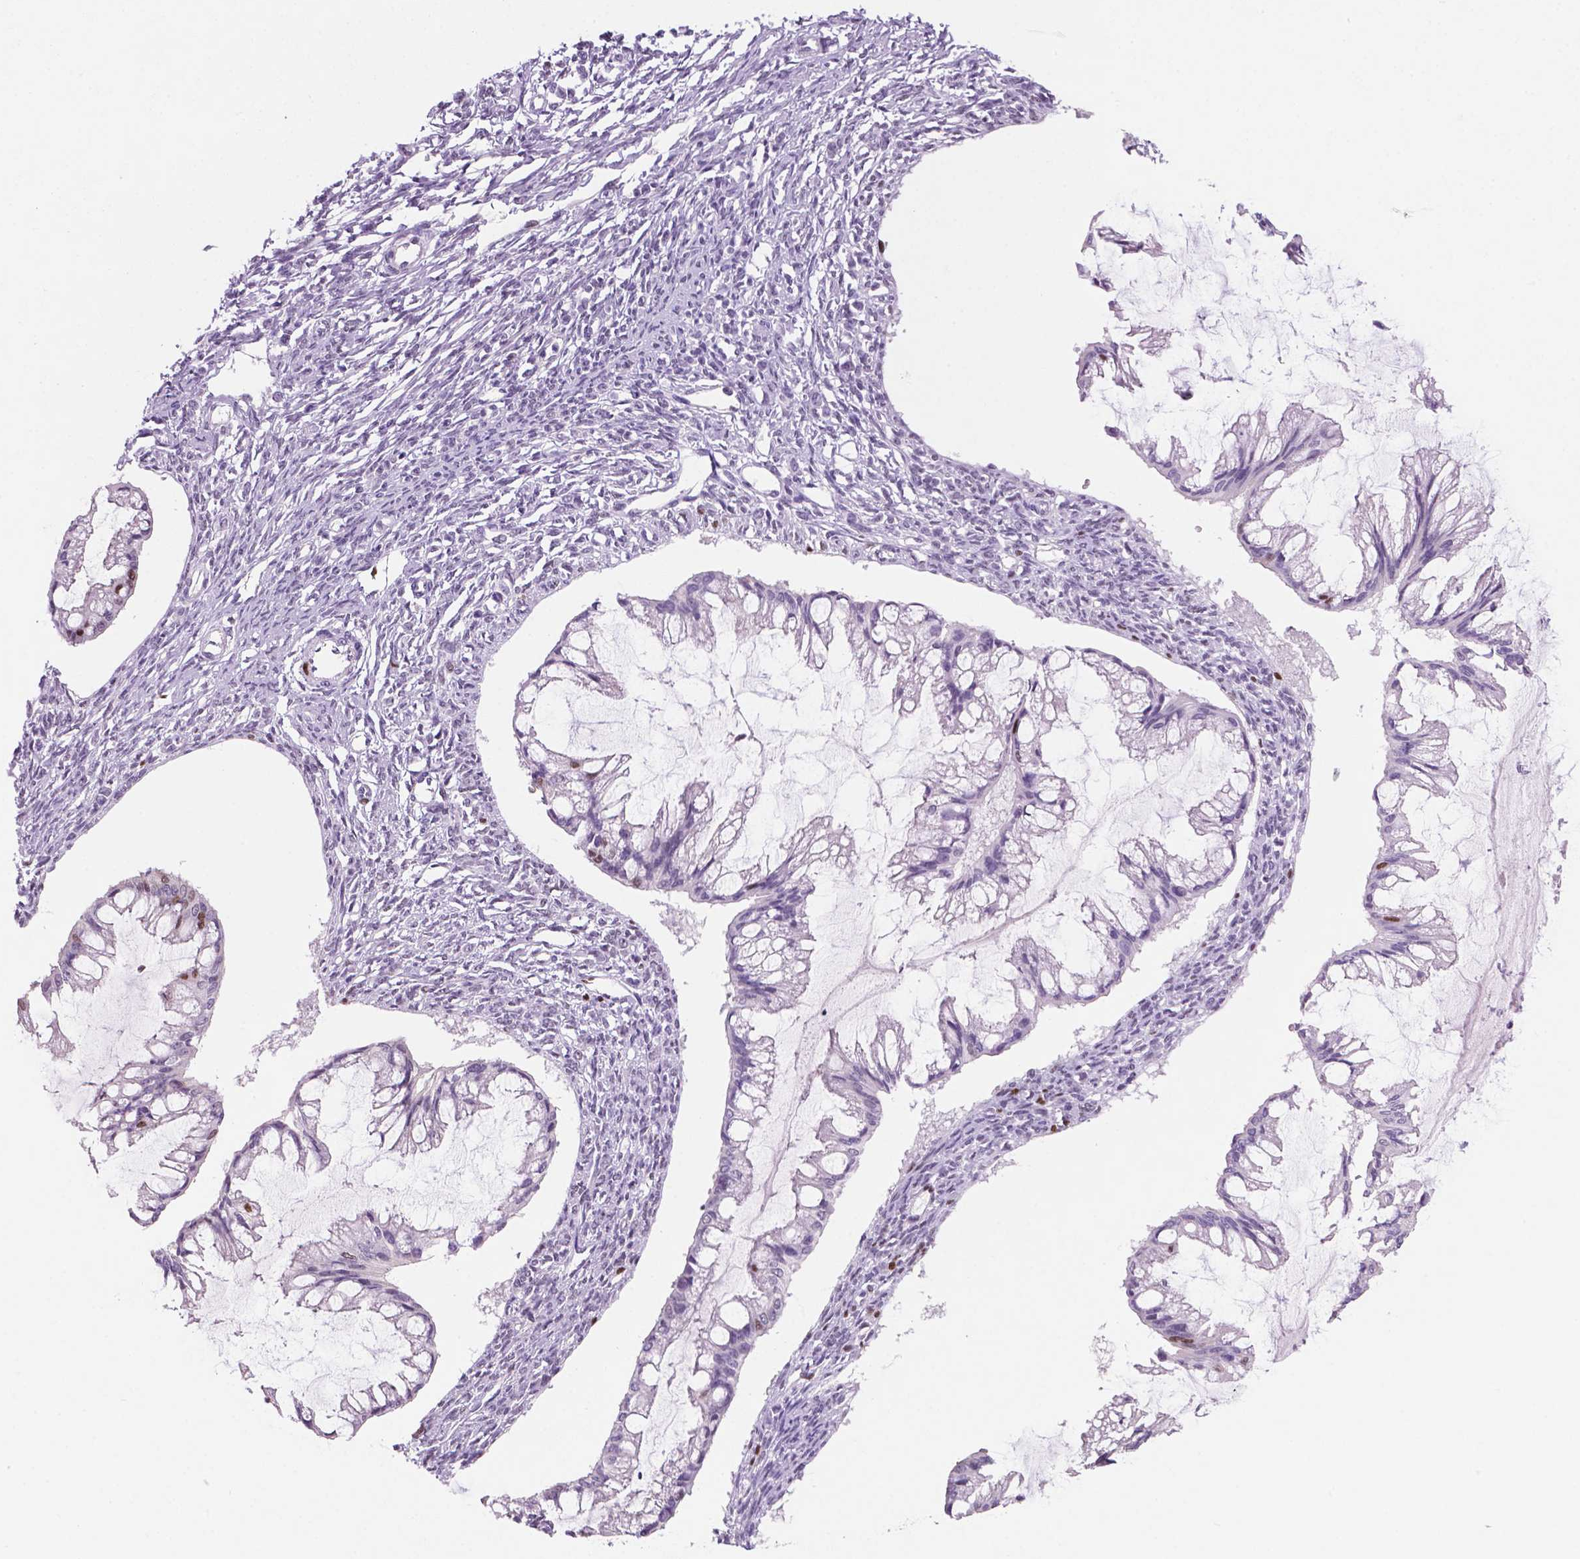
{"staining": {"intensity": "moderate", "quantity": "<25%", "location": "nuclear"}, "tissue": "ovarian cancer", "cell_type": "Tumor cells", "image_type": "cancer", "snomed": [{"axis": "morphology", "description": "Cystadenocarcinoma, mucinous, NOS"}, {"axis": "topography", "description": "Ovary"}], "caption": "This is an image of IHC staining of ovarian cancer, which shows moderate positivity in the nuclear of tumor cells.", "gene": "NCAPH2", "patient": {"sex": "female", "age": 73}}